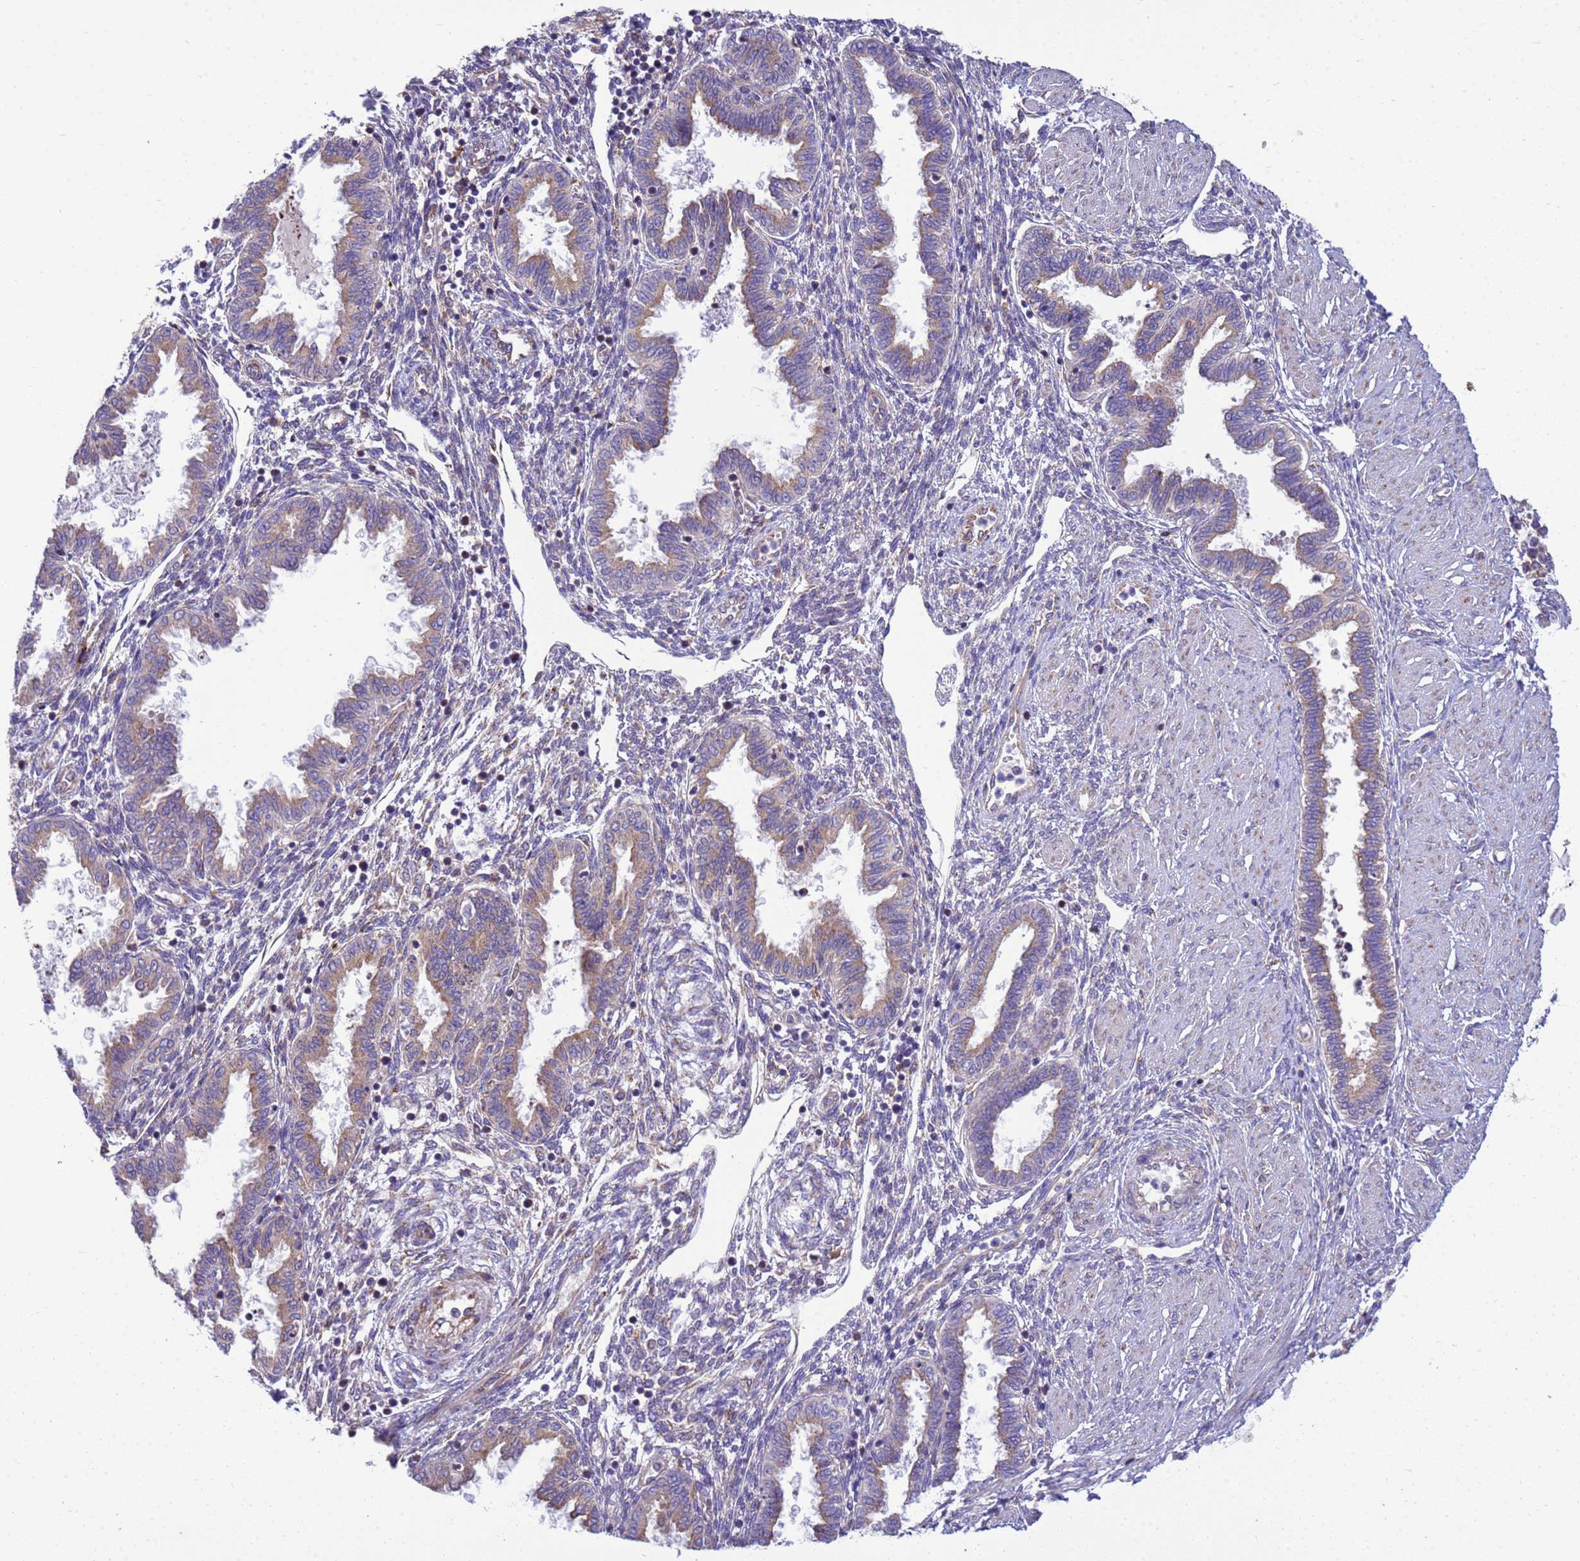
{"staining": {"intensity": "weak", "quantity": "25%-75%", "location": "cytoplasmic/membranous"}, "tissue": "endometrium", "cell_type": "Cells in endometrial stroma", "image_type": "normal", "snomed": [{"axis": "morphology", "description": "Normal tissue, NOS"}, {"axis": "topography", "description": "Endometrium"}], "caption": "This is a micrograph of immunohistochemistry (IHC) staining of normal endometrium, which shows weak staining in the cytoplasmic/membranous of cells in endometrial stroma.", "gene": "THAP5", "patient": {"sex": "female", "age": 33}}